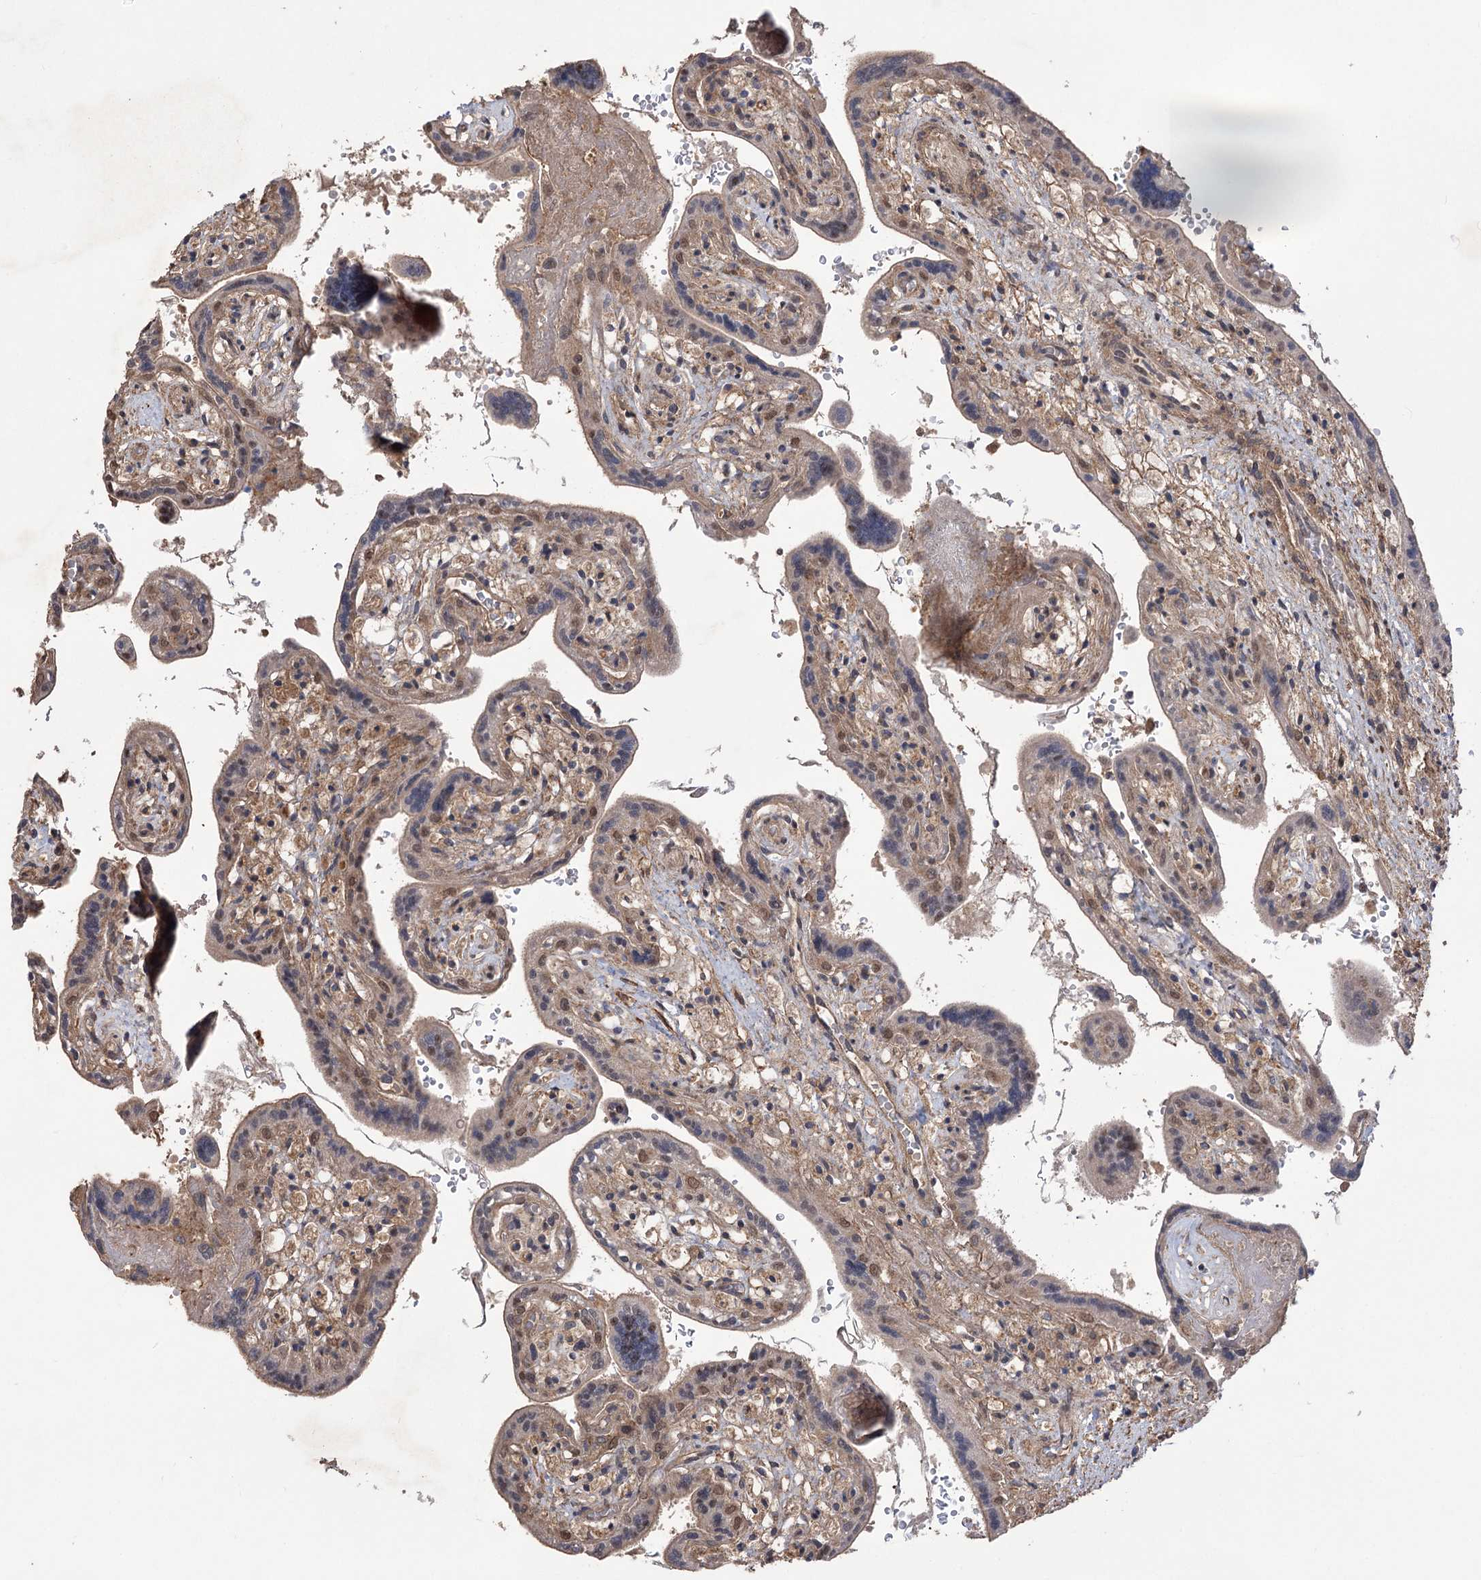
{"staining": {"intensity": "moderate", "quantity": "25%-75%", "location": "cytoplasmic/membranous,nuclear"}, "tissue": "placenta", "cell_type": "Trophoblastic cells", "image_type": "normal", "snomed": [{"axis": "morphology", "description": "Normal tissue, NOS"}, {"axis": "topography", "description": "Placenta"}], "caption": "Immunohistochemistry (IHC) staining of benign placenta, which reveals medium levels of moderate cytoplasmic/membranous,nuclear staining in approximately 25%-75% of trophoblastic cells indicating moderate cytoplasmic/membranous,nuclear protein staining. The staining was performed using DAB (brown) for protein detection and nuclei were counterstained in hematoxylin (blue).", "gene": "TENM2", "patient": {"sex": "female", "age": 37}}